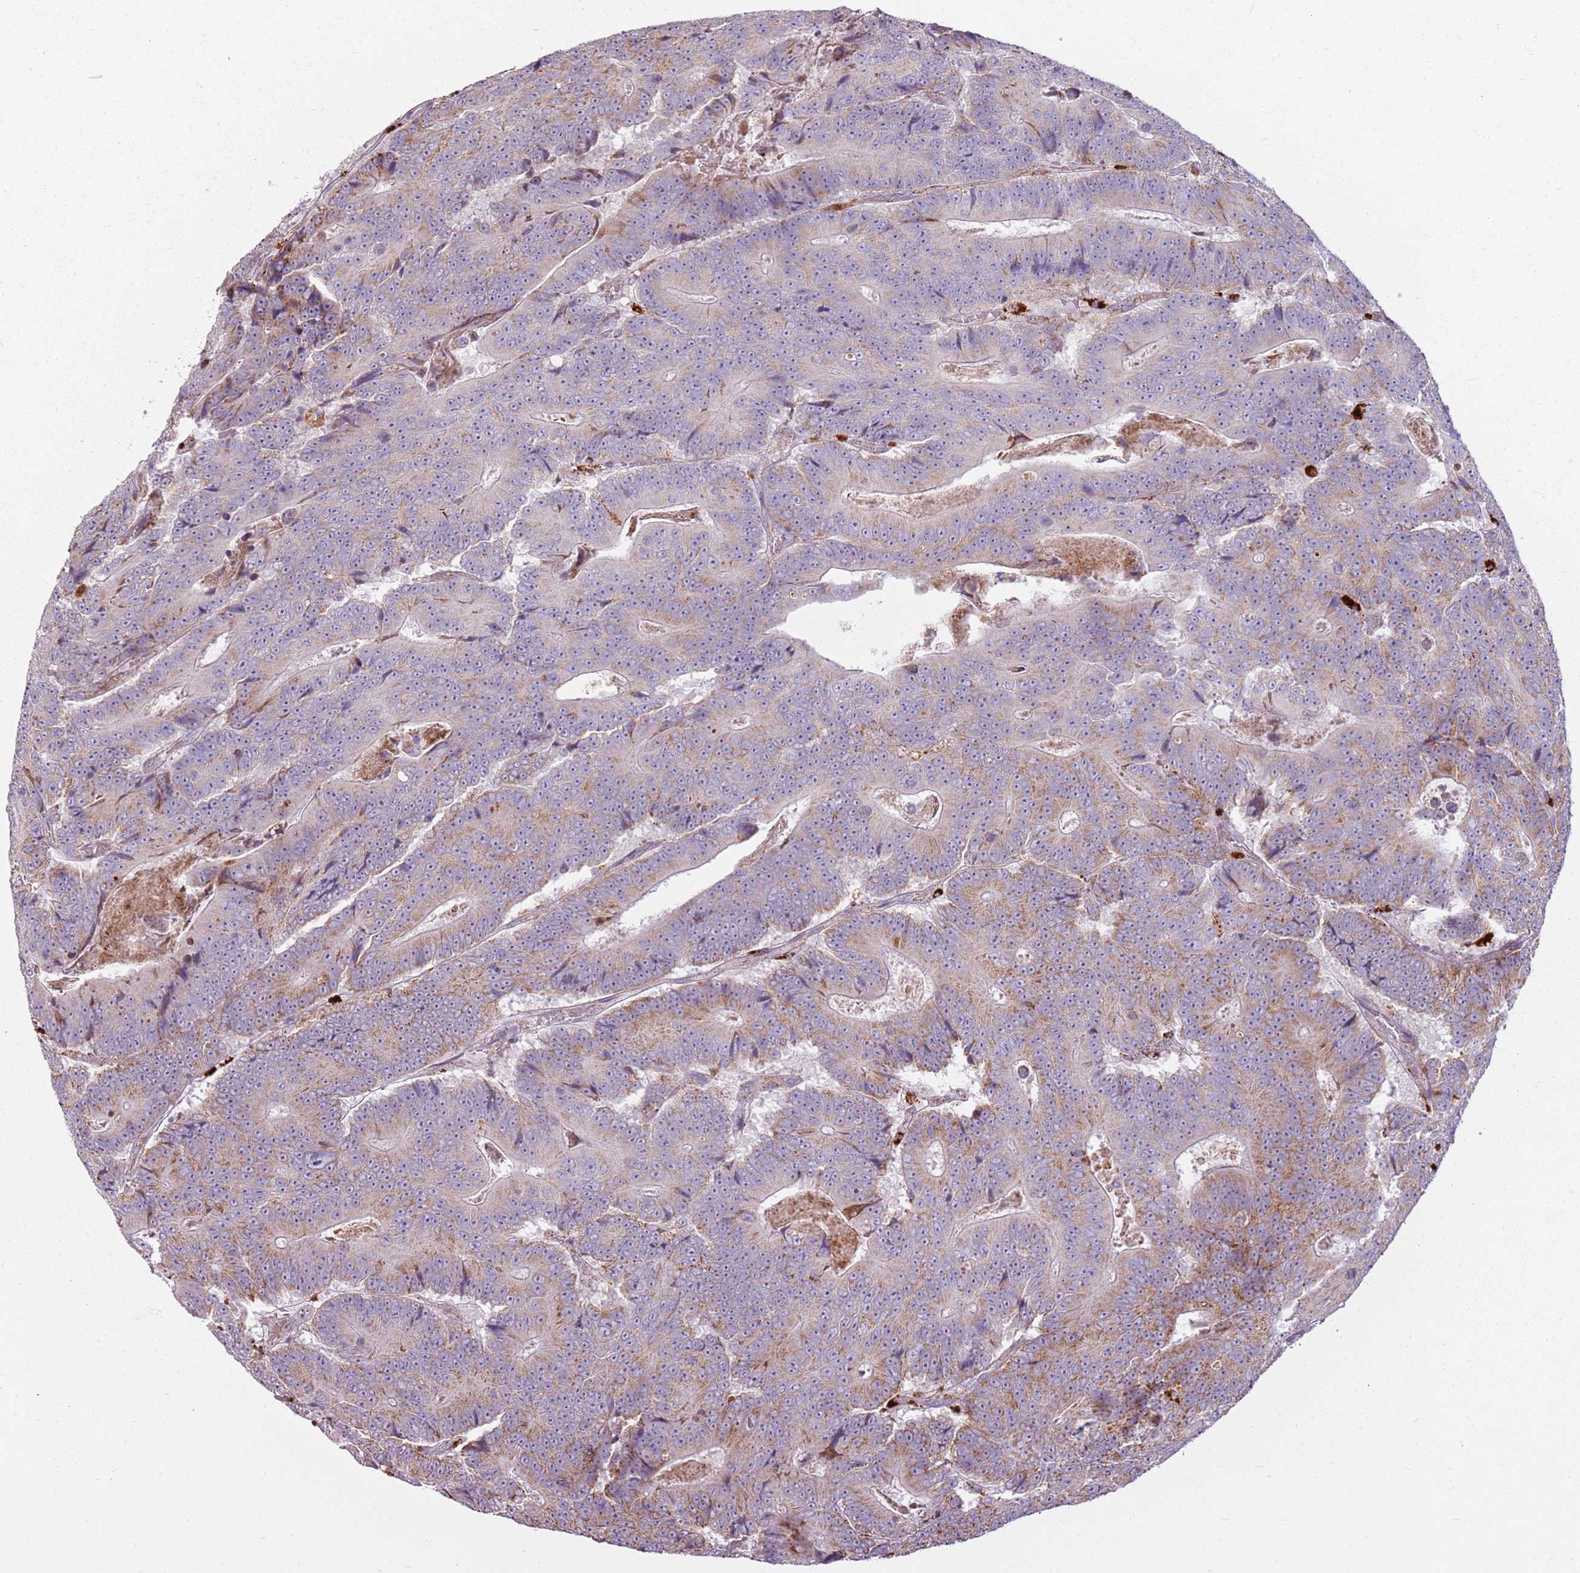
{"staining": {"intensity": "moderate", "quantity": "25%-75%", "location": "cytoplasmic/membranous"}, "tissue": "colorectal cancer", "cell_type": "Tumor cells", "image_type": "cancer", "snomed": [{"axis": "morphology", "description": "Adenocarcinoma, NOS"}, {"axis": "topography", "description": "Colon"}], "caption": "Immunohistochemical staining of human colorectal cancer (adenocarcinoma) displays moderate cytoplasmic/membranous protein positivity in approximately 25%-75% of tumor cells. (IHC, brightfield microscopy, high magnification).", "gene": "ZNF530", "patient": {"sex": "male", "age": 83}}